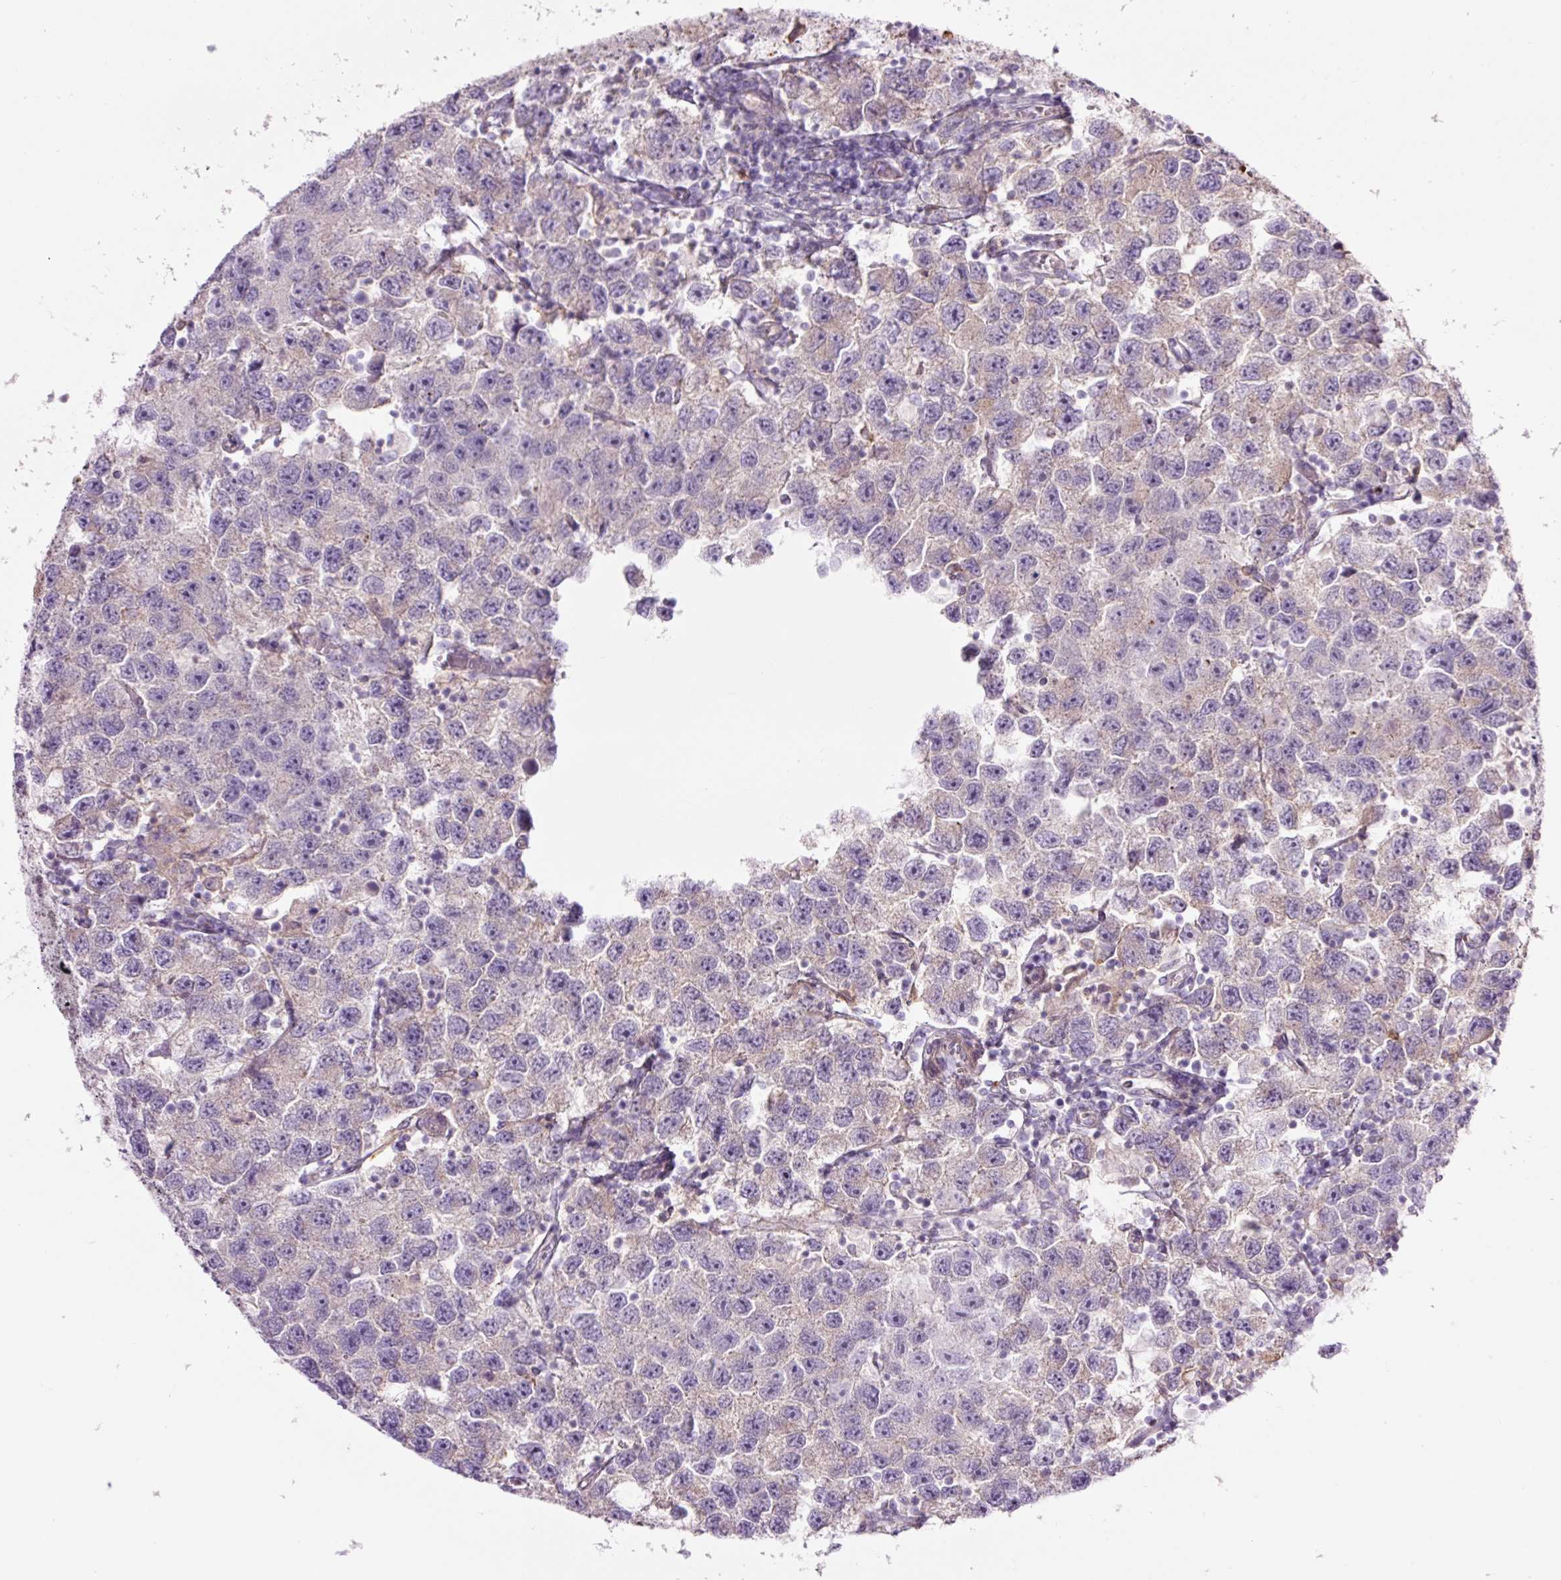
{"staining": {"intensity": "weak", "quantity": "<25%", "location": "cytoplasmic/membranous"}, "tissue": "testis cancer", "cell_type": "Tumor cells", "image_type": "cancer", "snomed": [{"axis": "morphology", "description": "Seminoma, NOS"}, {"axis": "topography", "description": "Testis"}], "caption": "Tumor cells are negative for protein expression in human testis cancer (seminoma).", "gene": "SH2D6", "patient": {"sex": "male", "age": 26}}